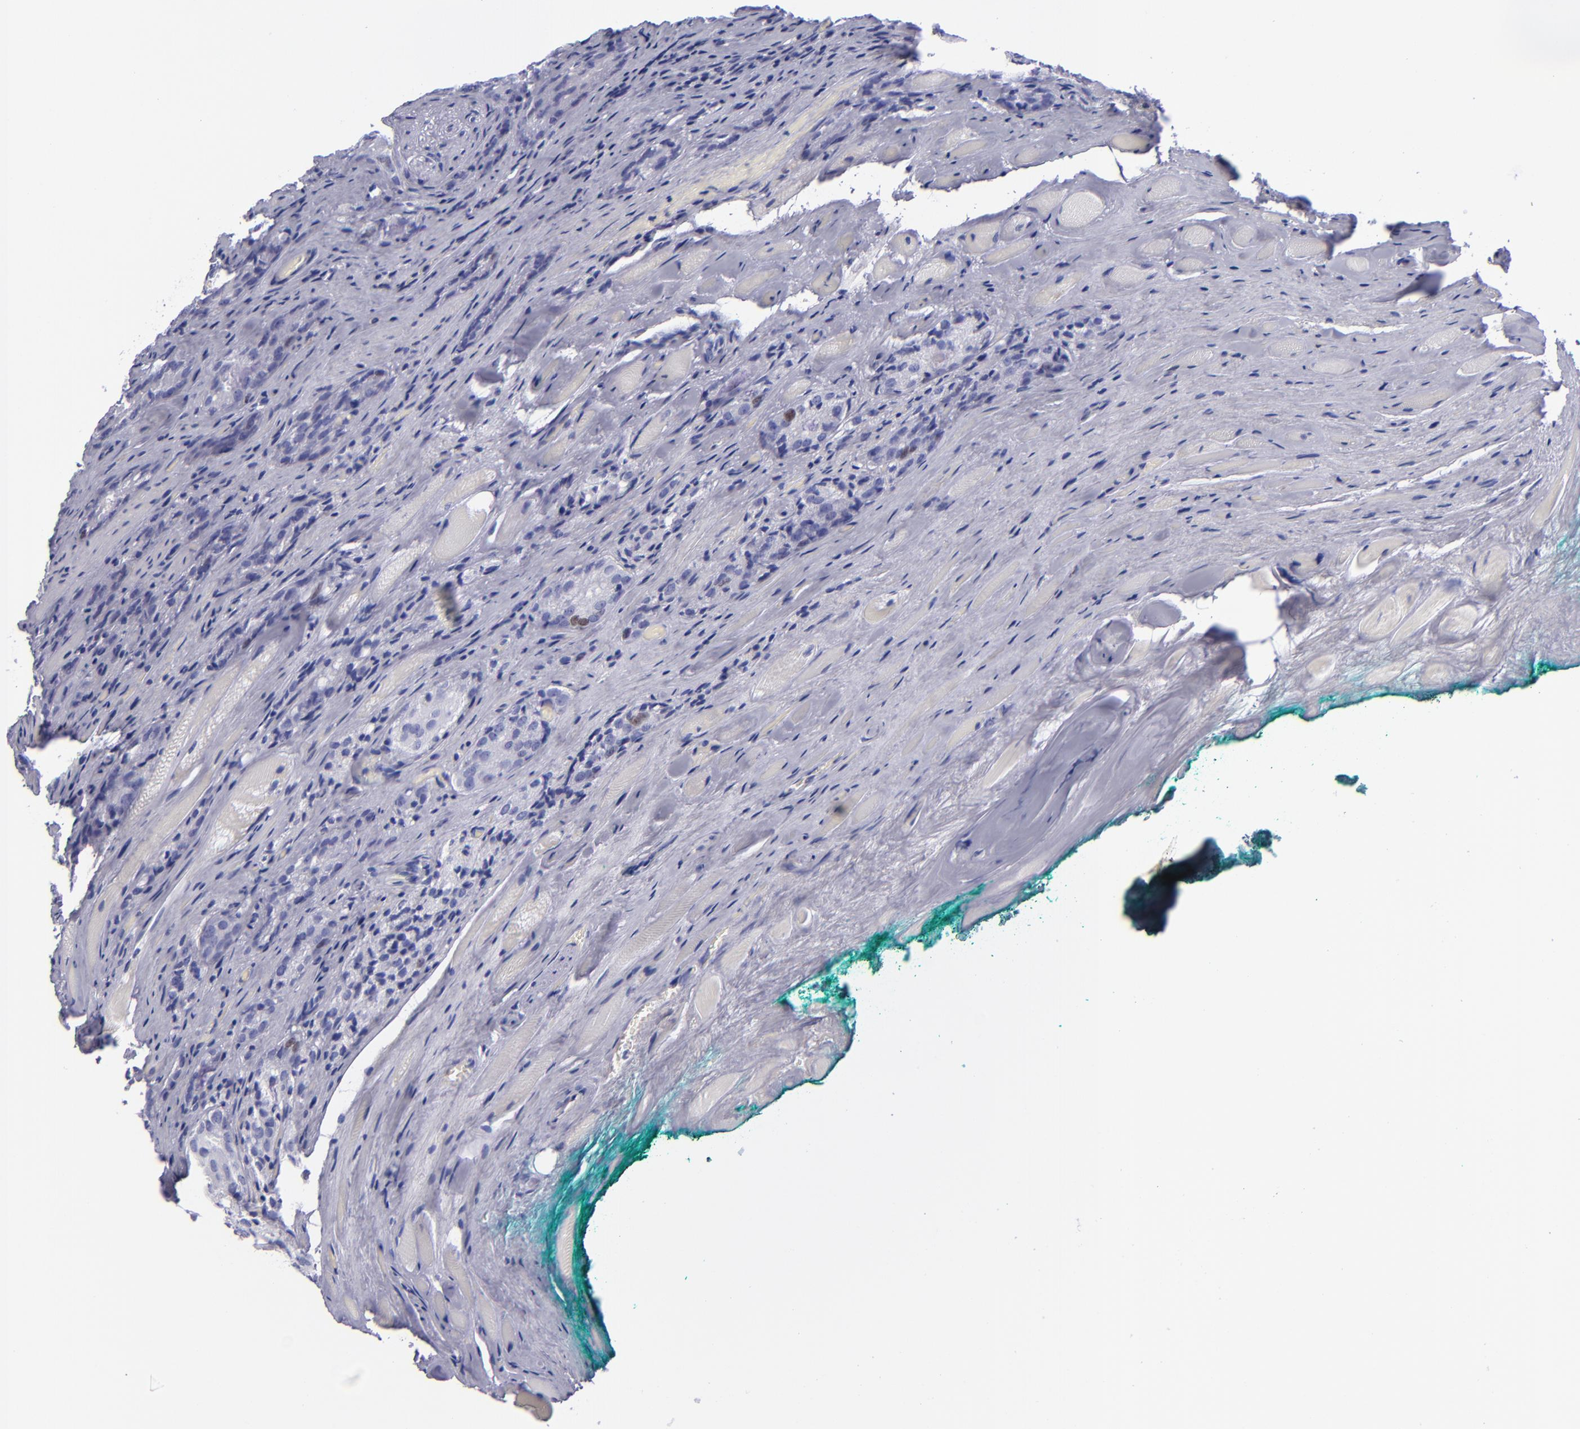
{"staining": {"intensity": "moderate", "quantity": "<25%", "location": "nuclear"}, "tissue": "prostate cancer", "cell_type": "Tumor cells", "image_type": "cancer", "snomed": [{"axis": "morphology", "description": "Adenocarcinoma, Medium grade"}, {"axis": "topography", "description": "Prostate"}], "caption": "Prostate adenocarcinoma (medium-grade) stained with IHC exhibits moderate nuclear expression in approximately <25% of tumor cells. (IHC, brightfield microscopy, high magnification).", "gene": "MCM7", "patient": {"sex": "male", "age": 60}}